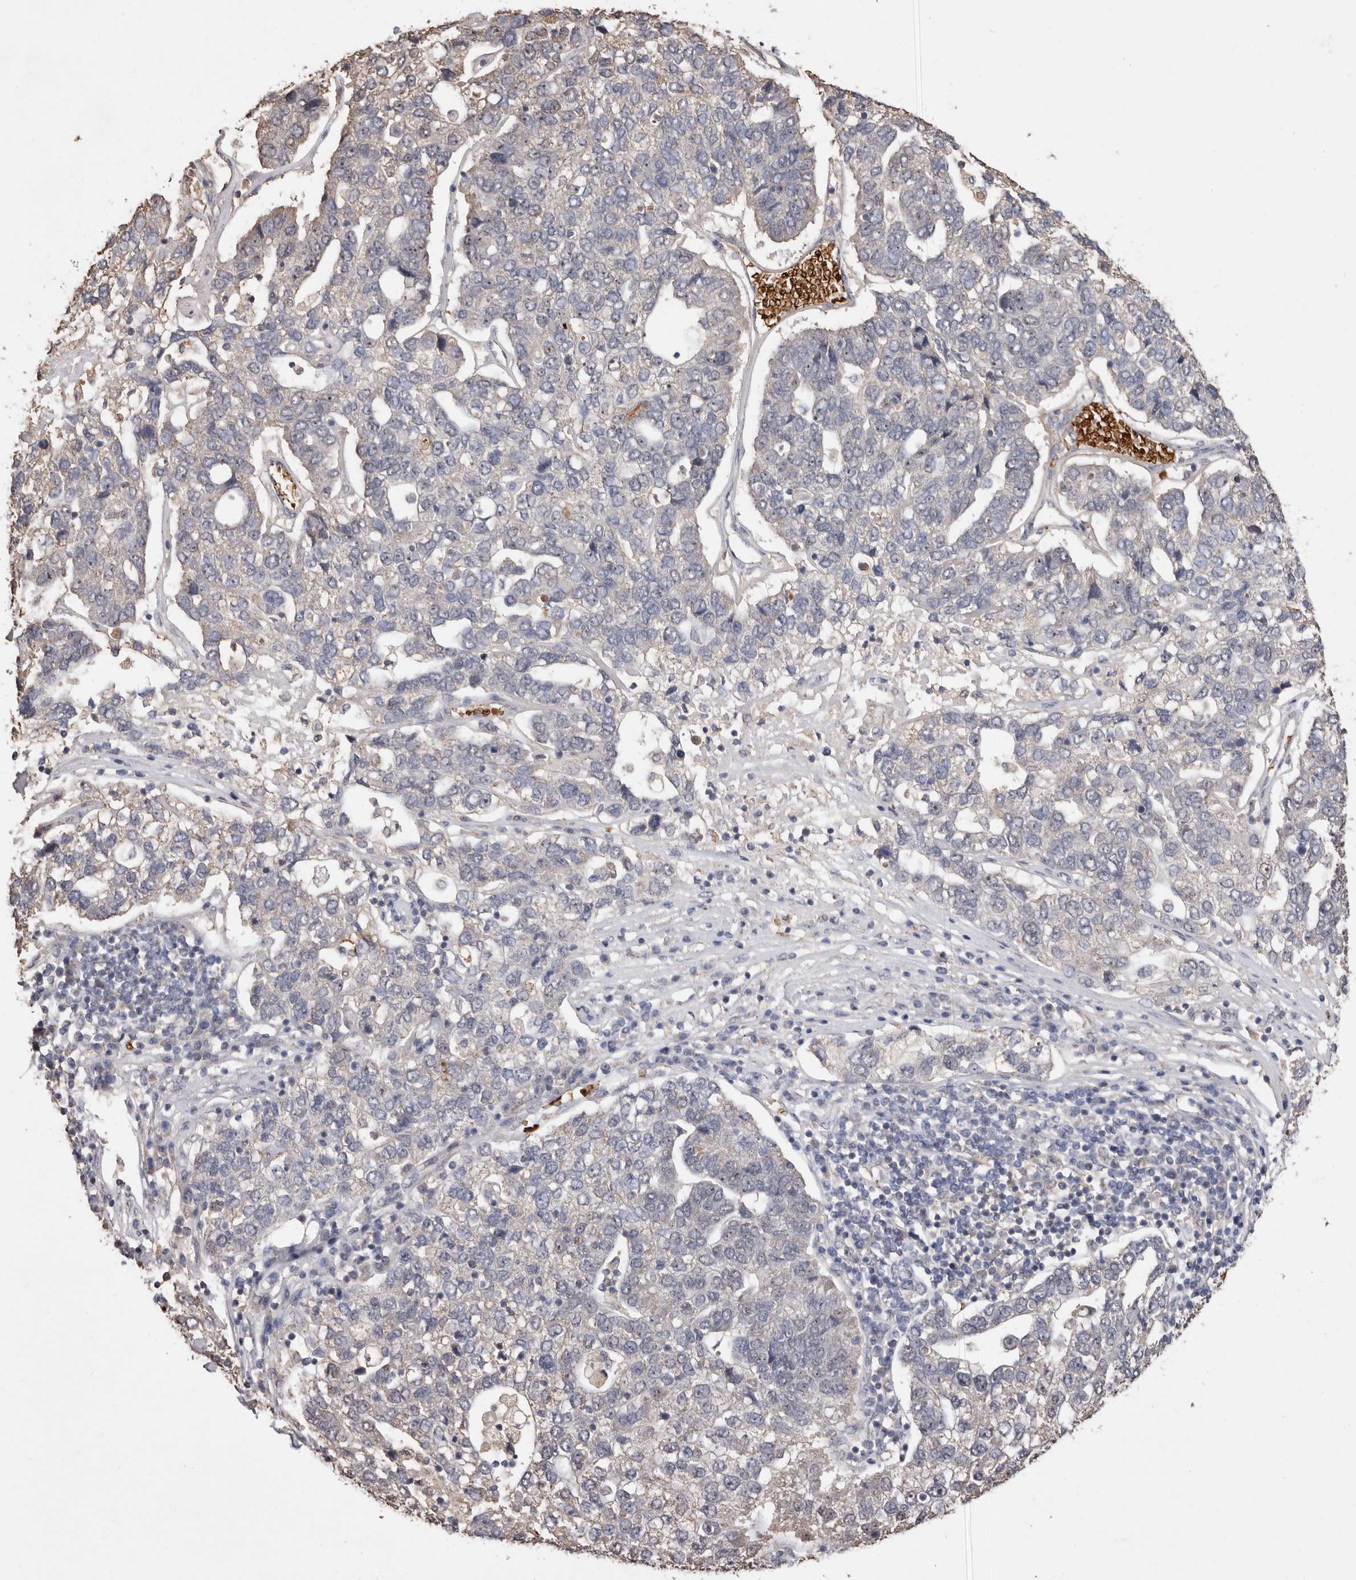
{"staining": {"intensity": "negative", "quantity": "none", "location": "none"}, "tissue": "pancreatic cancer", "cell_type": "Tumor cells", "image_type": "cancer", "snomed": [{"axis": "morphology", "description": "Adenocarcinoma, NOS"}, {"axis": "topography", "description": "Pancreas"}], "caption": "Immunohistochemistry image of neoplastic tissue: human pancreatic cancer stained with DAB reveals no significant protein positivity in tumor cells.", "gene": "GRAMD2A", "patient": {"sex": "female", "age": 61}}